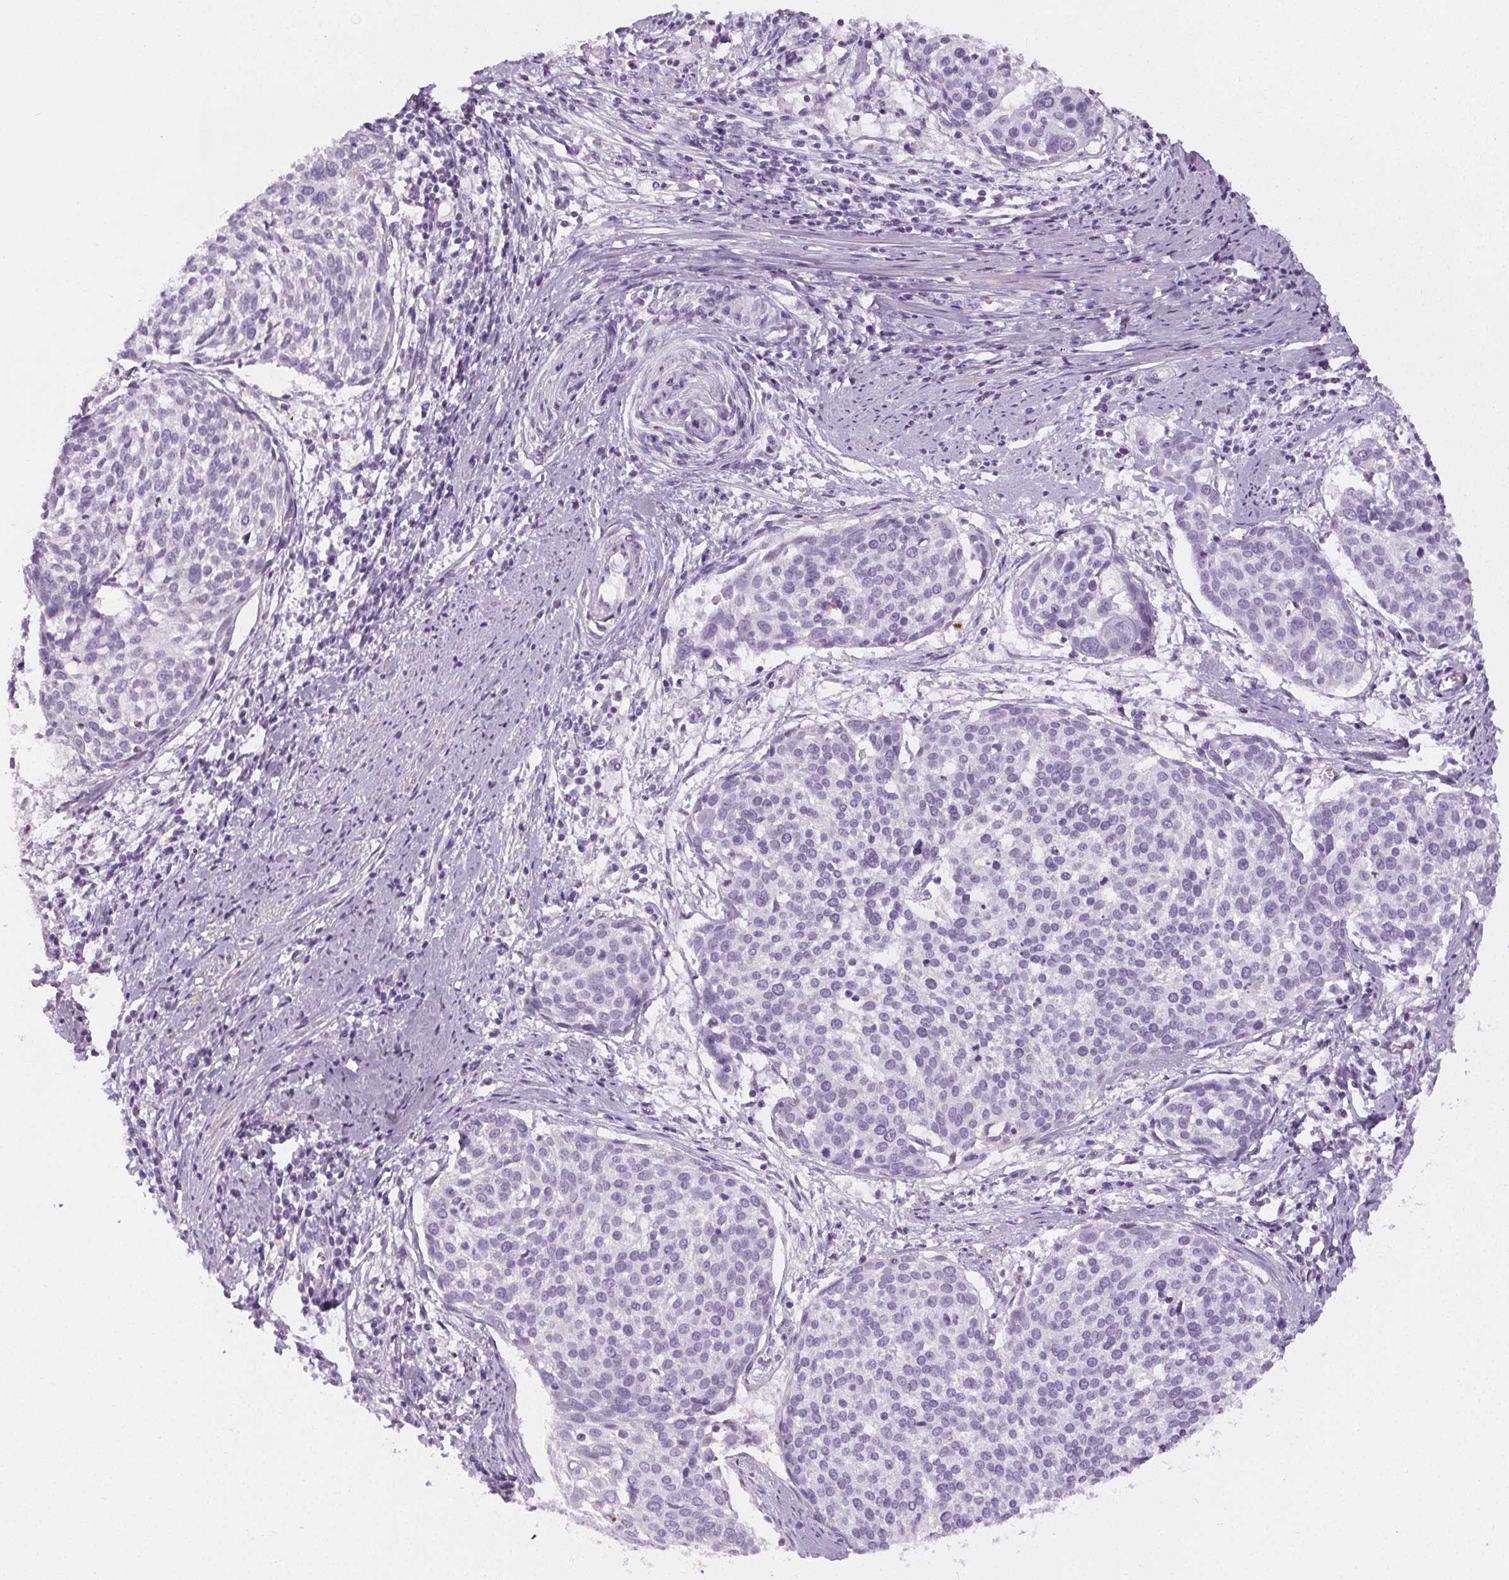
{"staining": {"intensity": "negative", "quantity": "none", "location": "none"}, "tissue": "cervical cancer", "cell_type": "Tumor cells", "image_type": "cancer", "snomed": [{"axis": "morphology", "description": "Squamous cell carcinoma, NOS"}, {"axis": "topography", "description": "Cervix"}], "caption": "This image is of cervical cancer stained with IHC to label a protein in brown with the nuclei are counter-stained blue. There is no staining in tumor cells.", "gene": "SLC5A12", "patient": {"sex": "female", "age": 39}}